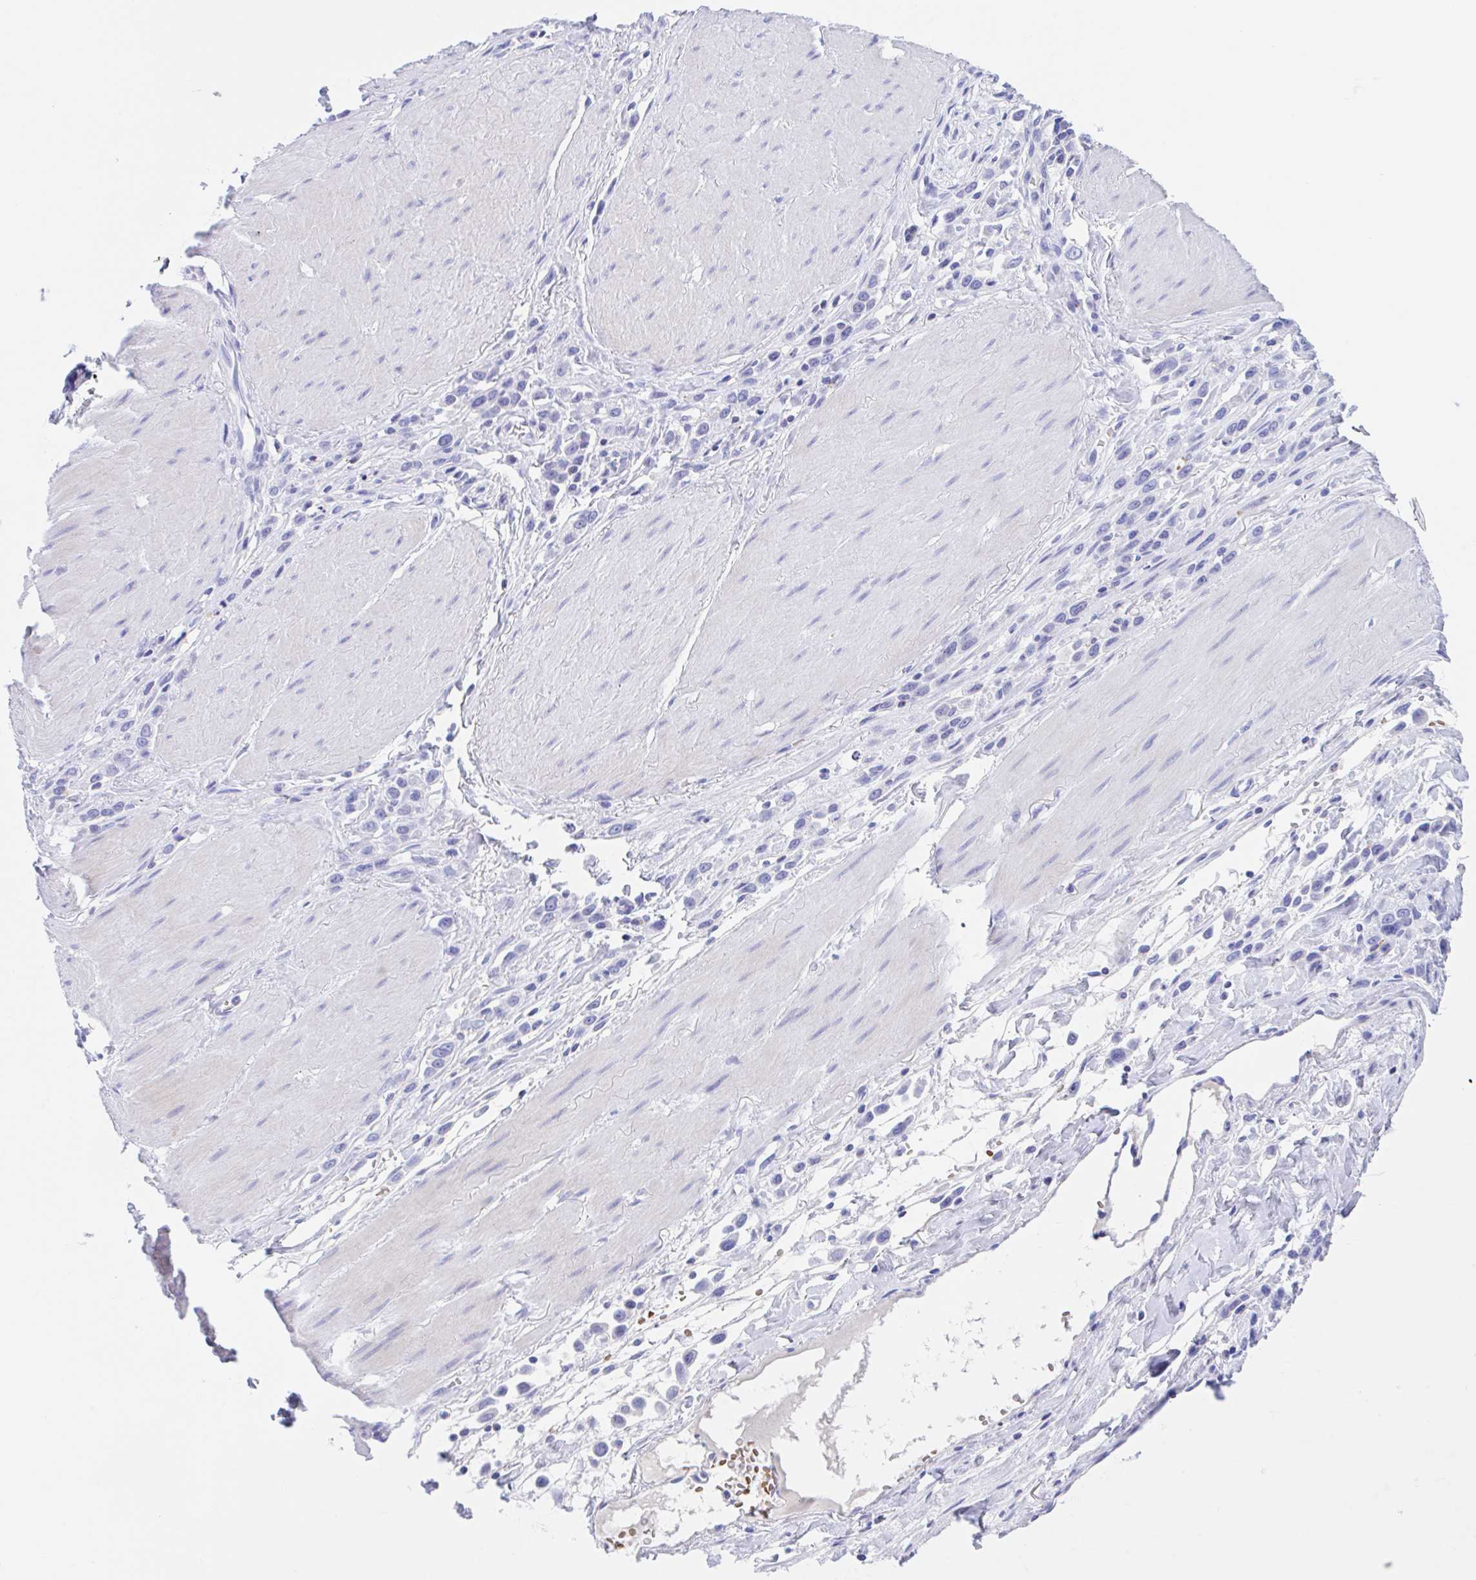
{"staining": {"intensity": "negative", "quantity": "none", "location": "none"}, "tissue": "stomach cancer", "cell_type": "Tumor cells", "image_type": "cancer", "snomed": [{"axis": "morphology", "description": "Adenocarcinoma, NOS"}, {"axis": "topography", "description": "Stomach"}], "caption": "A micrograph of stomach adenocarcinoma stained for a protein demonstrates no brown staining in tumor cells. (DAB immunohistochemistry with hematoxylin counter stain).", "gene": "ANKRD9", "patient": {"sex": "male", "age": 47}}